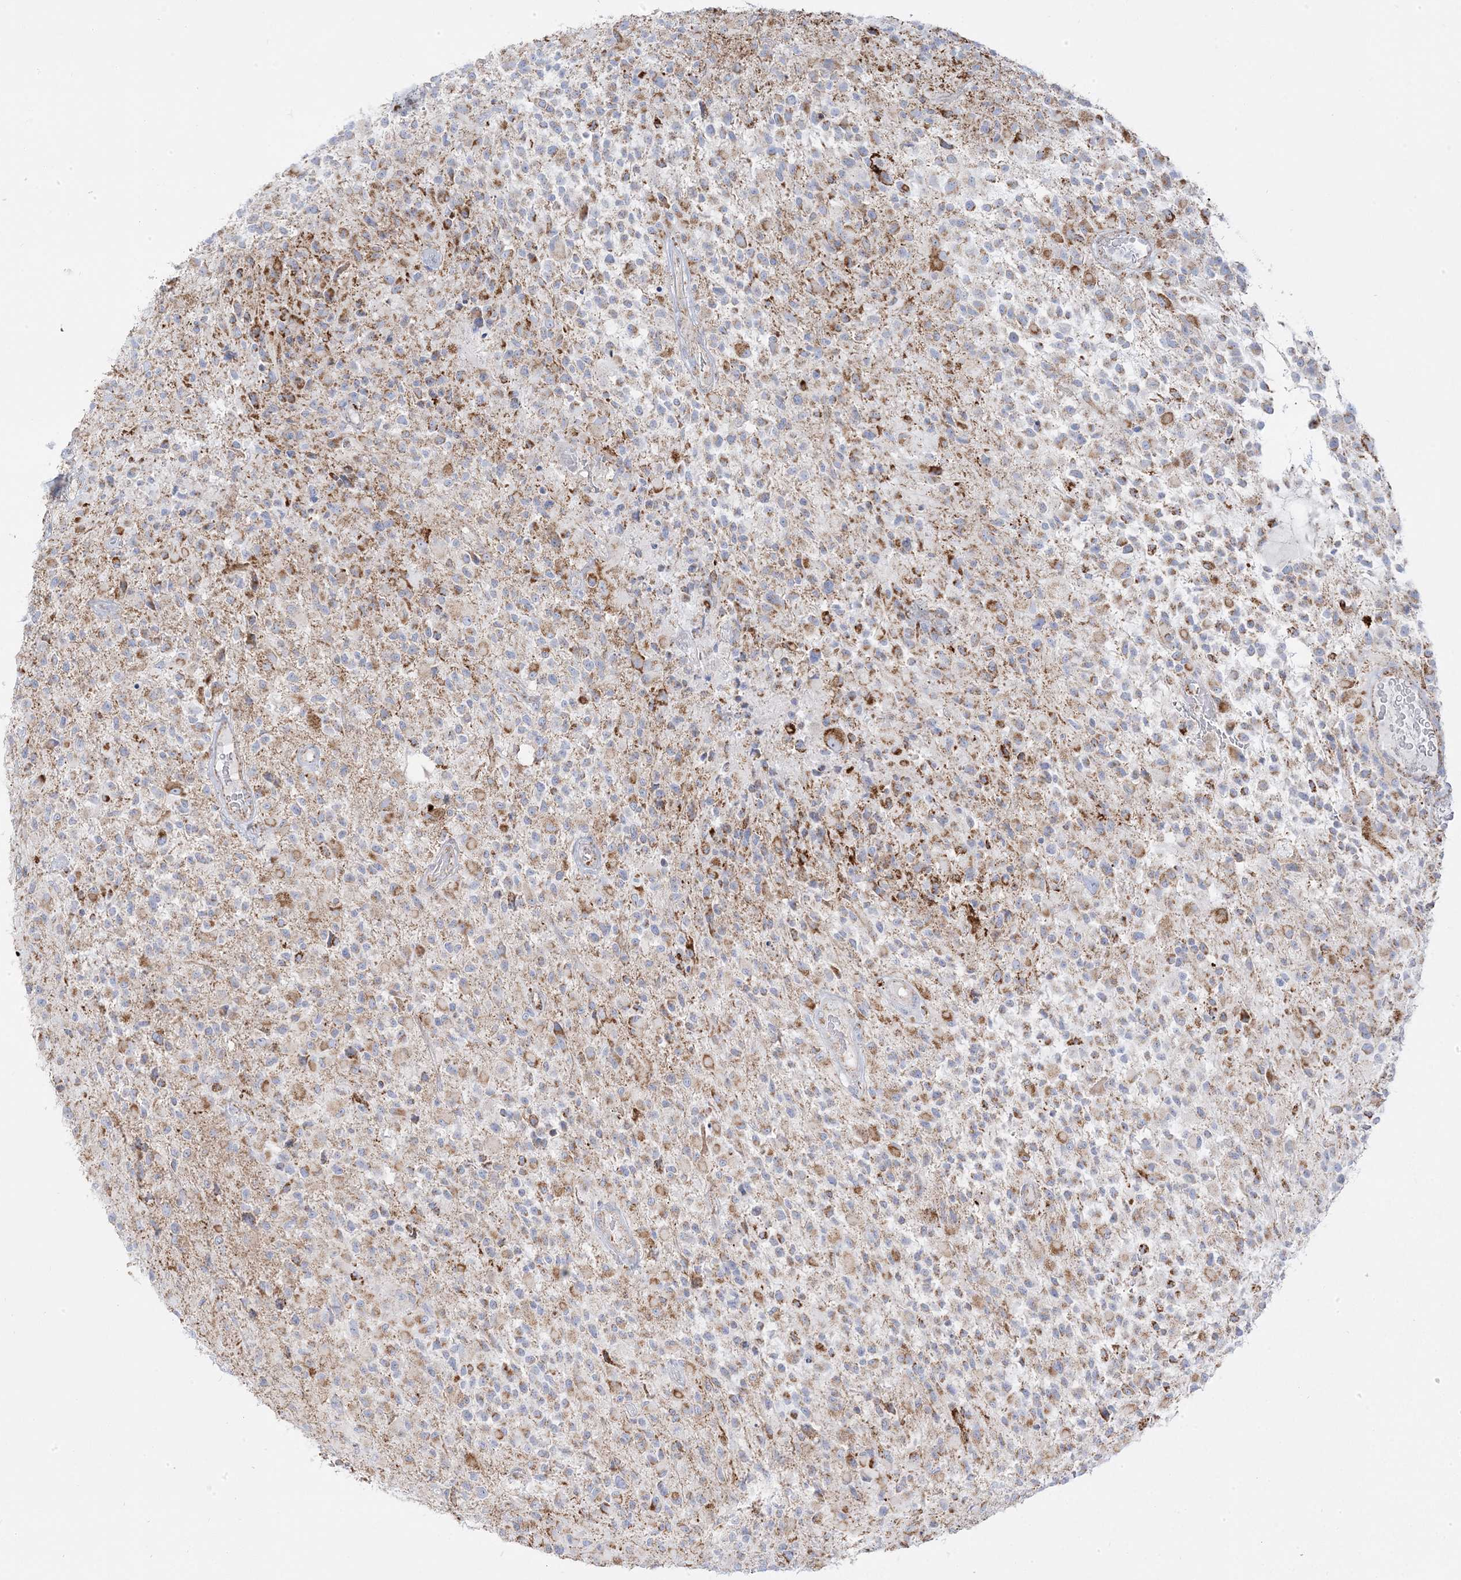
{"staining": {"intensity": "moderate", "quantity": "25%-75%", "location": "cytoplasmic/membranous"}, "tissue": "glioma", "cell_type": "Tumor cells", "image_type": "cancer", "snomed": [{"axis": "morphology", "description": "Glioma, malignant, High grade"}, {"axis": "morphology", "description": "Glioblastoma, NOS"}, {"axis": "topography", "description": "Brain"}], "caption": "Glioma stained with DAB (3,3'-diaminobenzidine) immunohistochemistry (IHC) displays medium levels of moderate cytoplasmic/membranous expression in about 25%-75% of tumor cells. (brown staining indicates protein expression, while blue staining denotes nuclei).", "gene": "PCCB", "patient": {"sex": "male", "age": 60}}